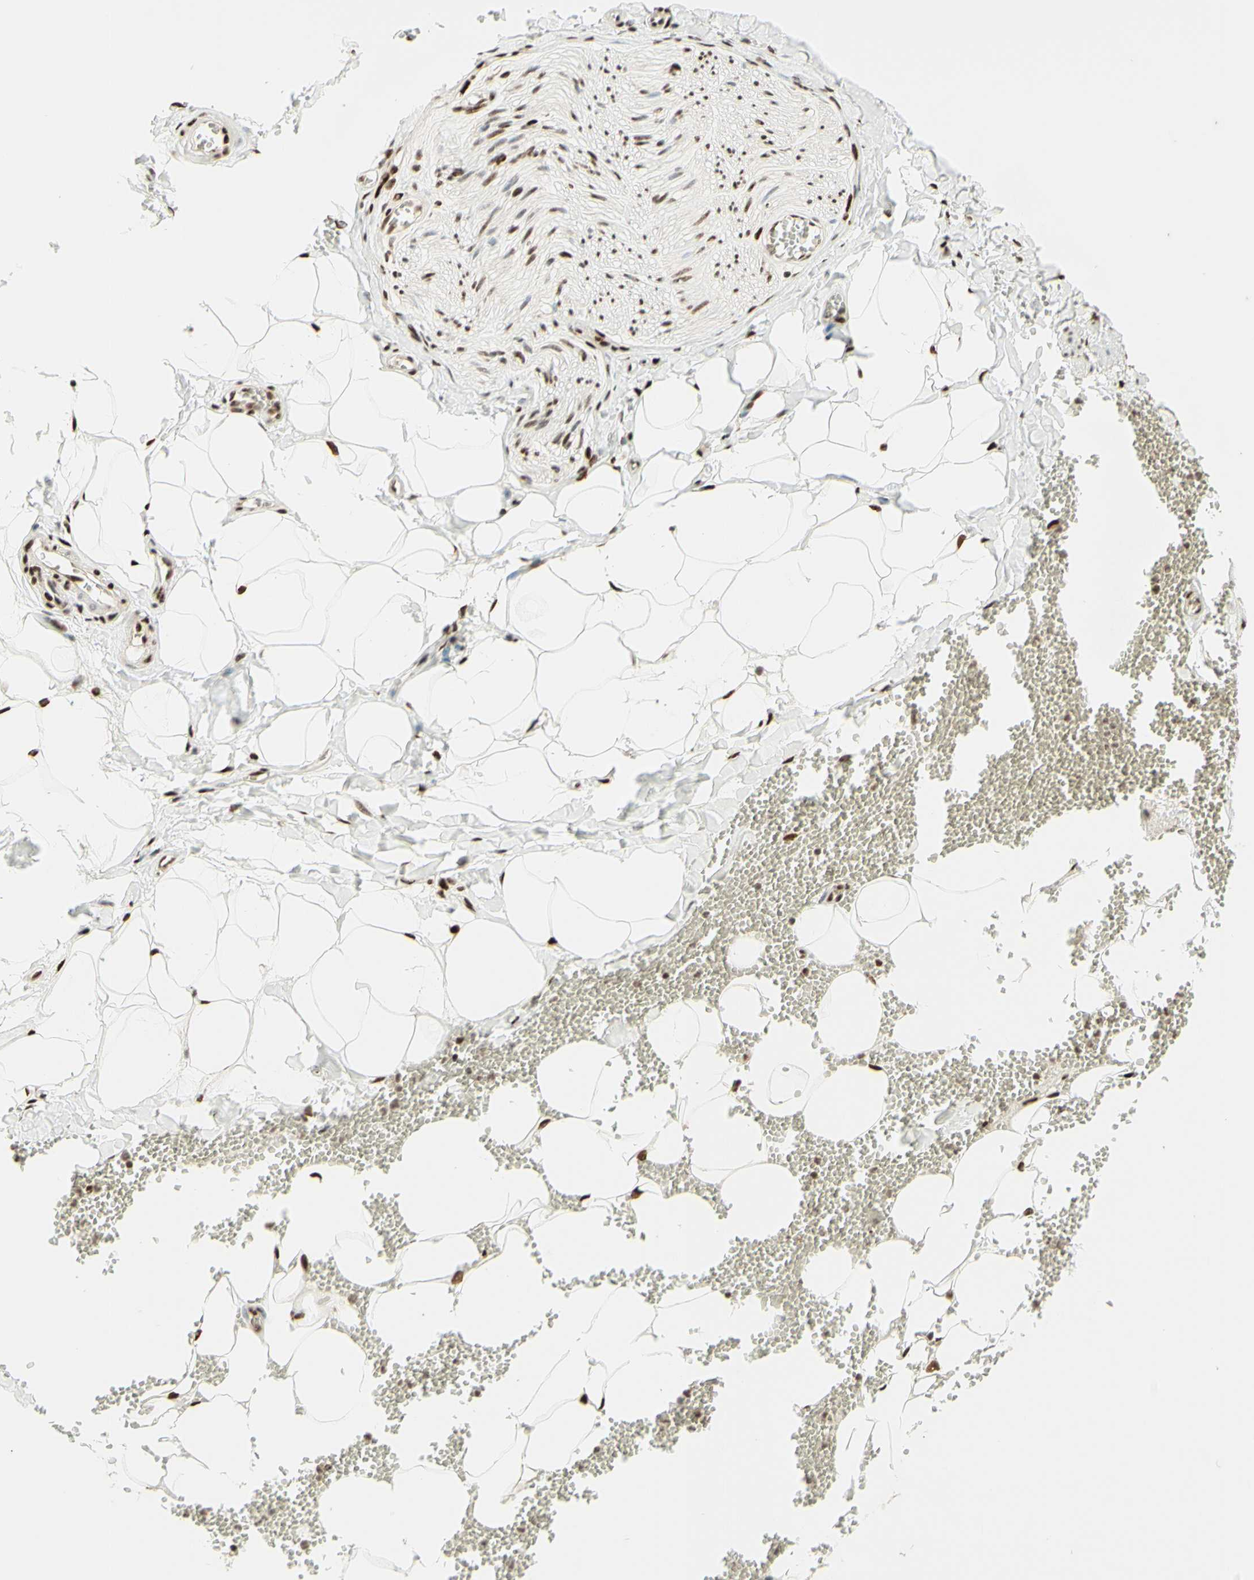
{"staining": {"intensity": "strong", "quantity": ">75%", "location": "nuclear"}, "tissue": "adipose tissue", "cell_type": "Adipocytes", "image_type": "normal", "snomed": [{"axis": "morphology", "description": "Normal tissue, NOS"}, {"axis": "topography", "description": "Adipose tissue"}, {"axis": "topography", "description": "Peripheral nerve tissue"}], "caption": "Brown immunohistochemical staining in normal human adipose tissue demonstrates strong nuclear positivity in approximately >75% of adipocytes. (Stains: DAB in brown, nuclei in blue, Microscopy: brightfield microscopy at high magnification).", "gene": "NR3C1", "patient": {"sex": "male", "age": 52}}